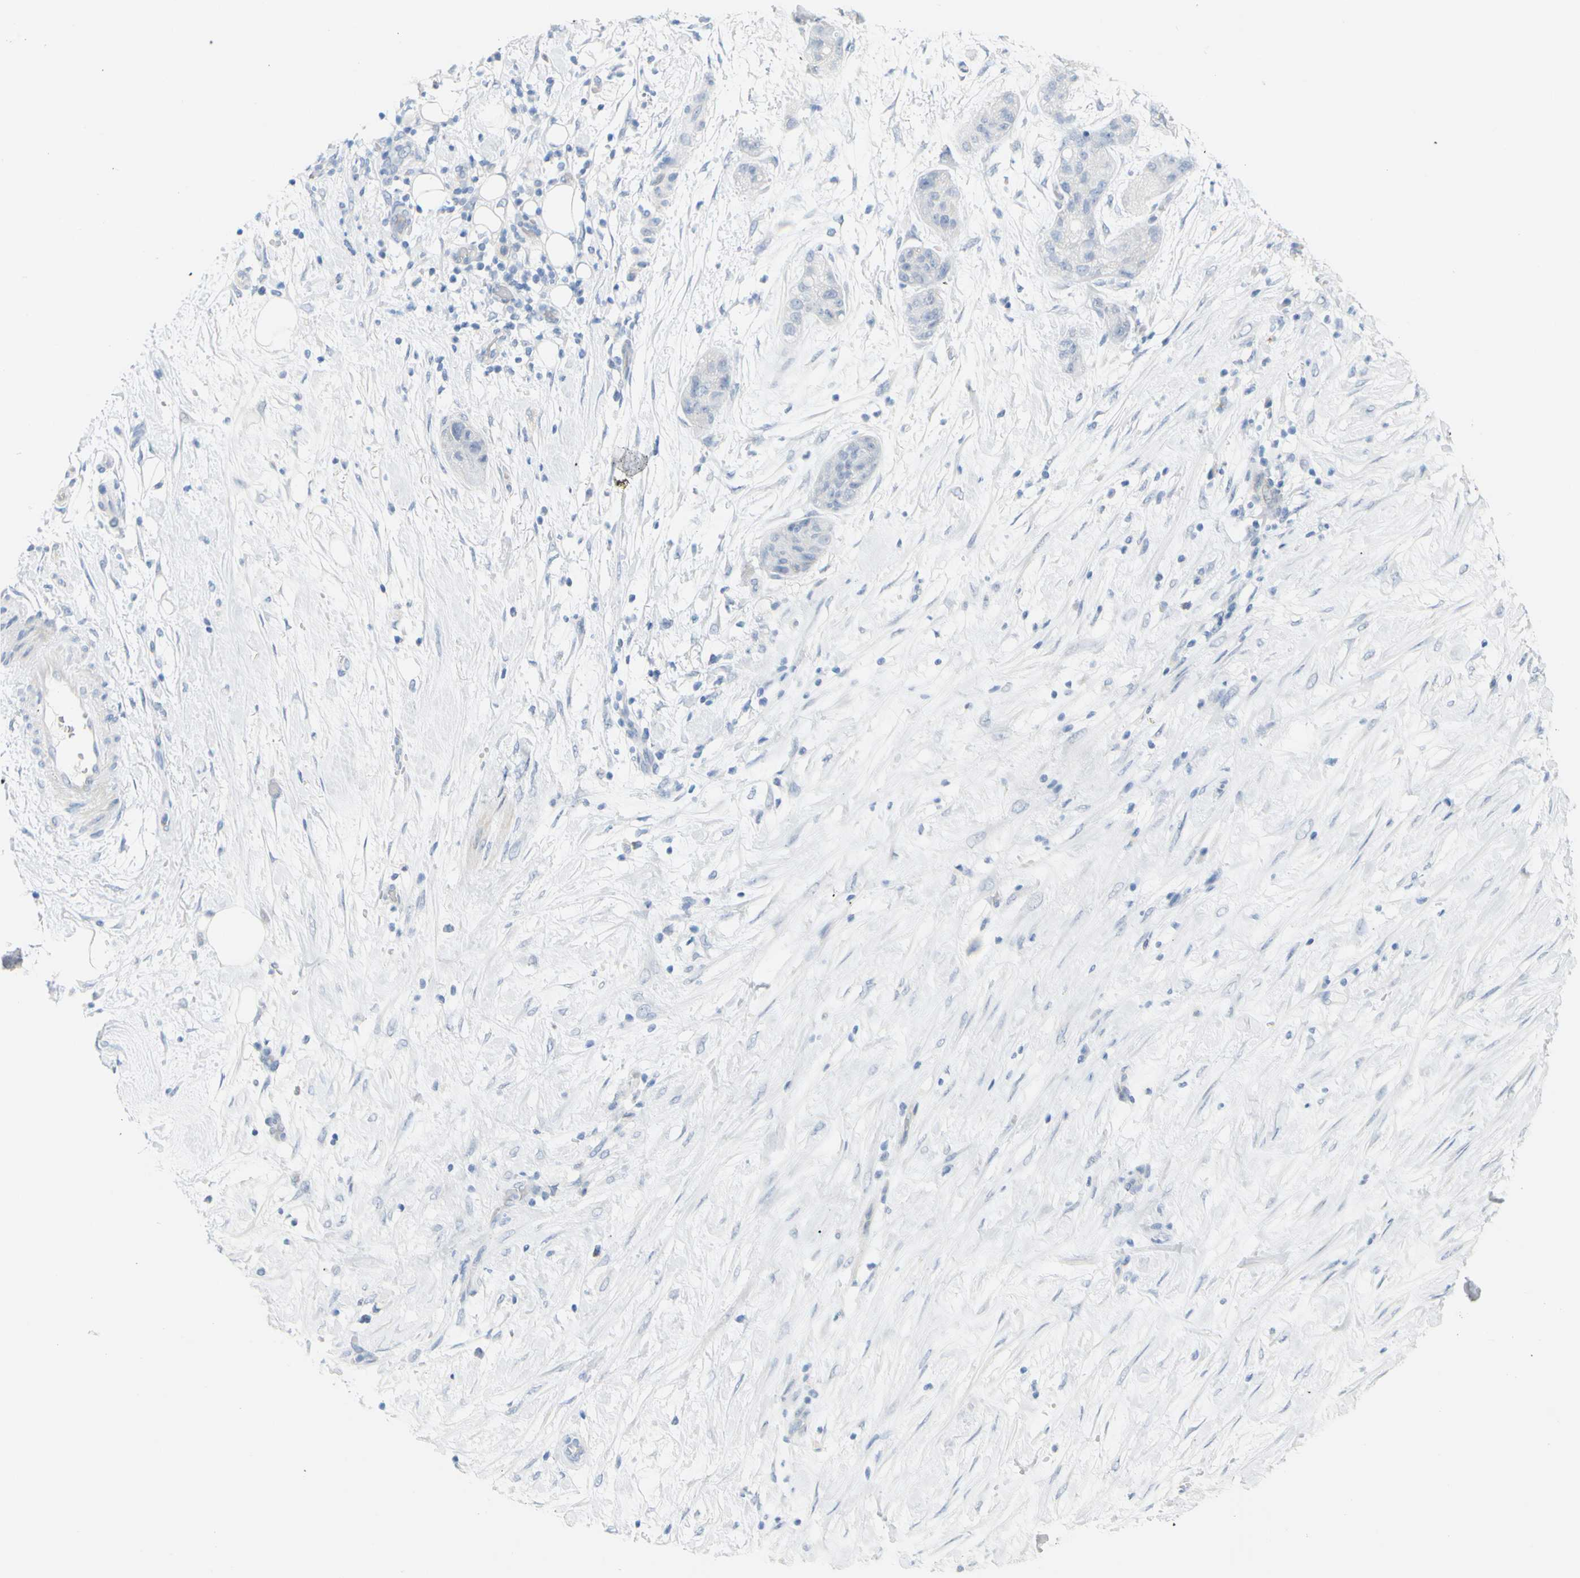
{"staining": {"intensity": "negative", "quantity": "none", "location": "none"}, "tissue": "pancreatic cancer", "cell_type": "Tumor cells", "image_type": "cancer", "snomed": [{"axis": "morphology", "description": "Adenocarcinoma, NOS"}, {"axis": "topography", "description": "Pancreas"}], "caption": "Pancreatic adenocarcinoma was stained to show a protein in brown. There is no significant expression in tumor cells. (DAB immunohistochemistry (IHC), high magnification).", "gene": "OPN1SW", "patient": {"sex": "female", "age": 78}}